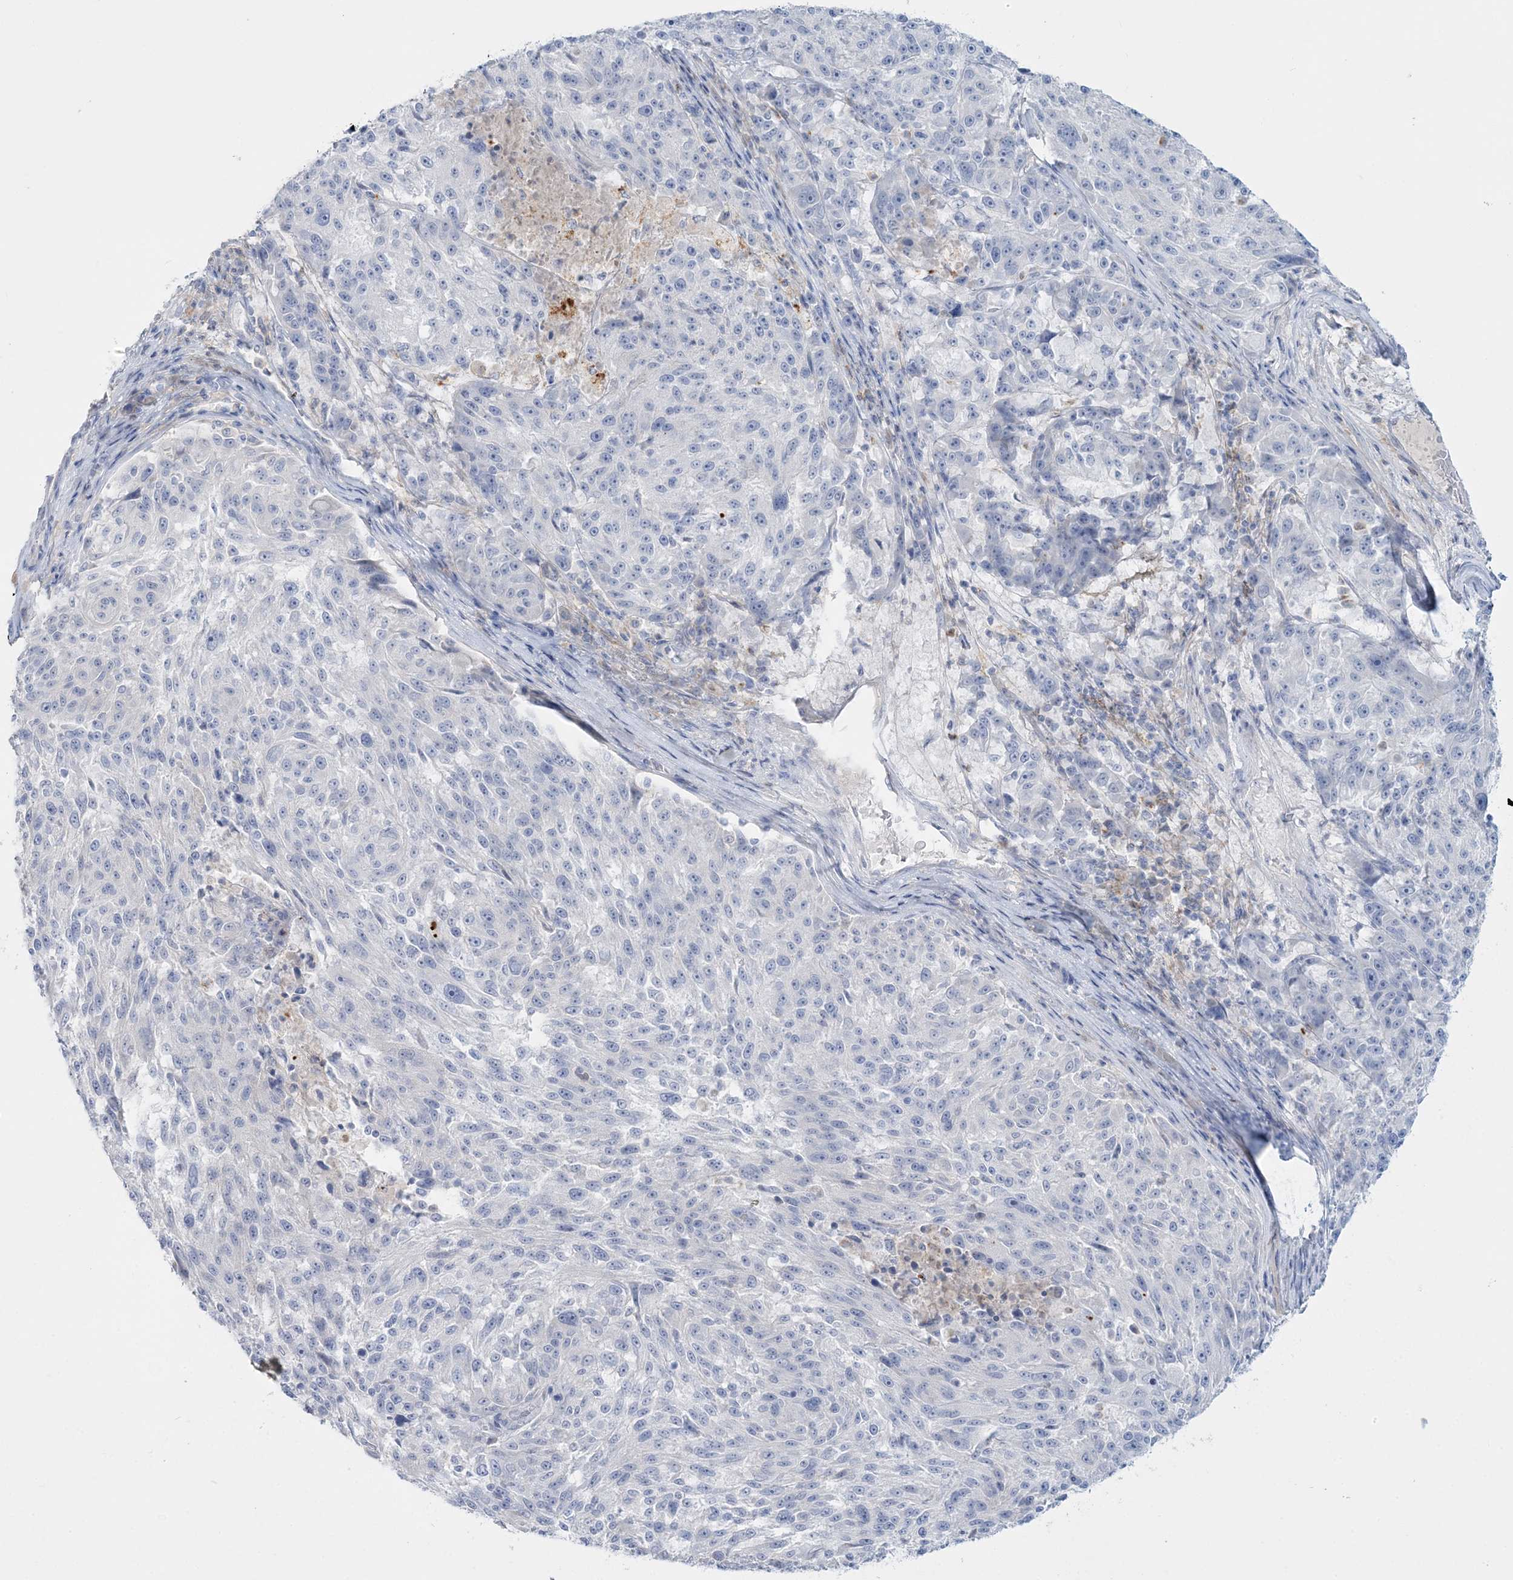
{"staining": {"intensity": "negative", "quantity": "none", "location": "none"}, "tissue": "melanoma", "cell_type": "Tumor cells", "image_type": "cancer", "snomed": [{"axis": "morphology", "description": "Malignant melanoma, NOS"}, {"axis": "topography", "description": "Skin"}], "caption": "High power microscopy histopathology image of an IHC micrograph of malignant melanoma, revealing no significant positivity in tumor cells. The staining was performed using DAB (3,3'-diaminobenzidine) to visualize the protein expression in brown, while the nuclei were stained in blue with hematoxylin (Magnification: 20x).", "gene": "WDSUB1", "patient": {"sex": "male", "age": 53}}